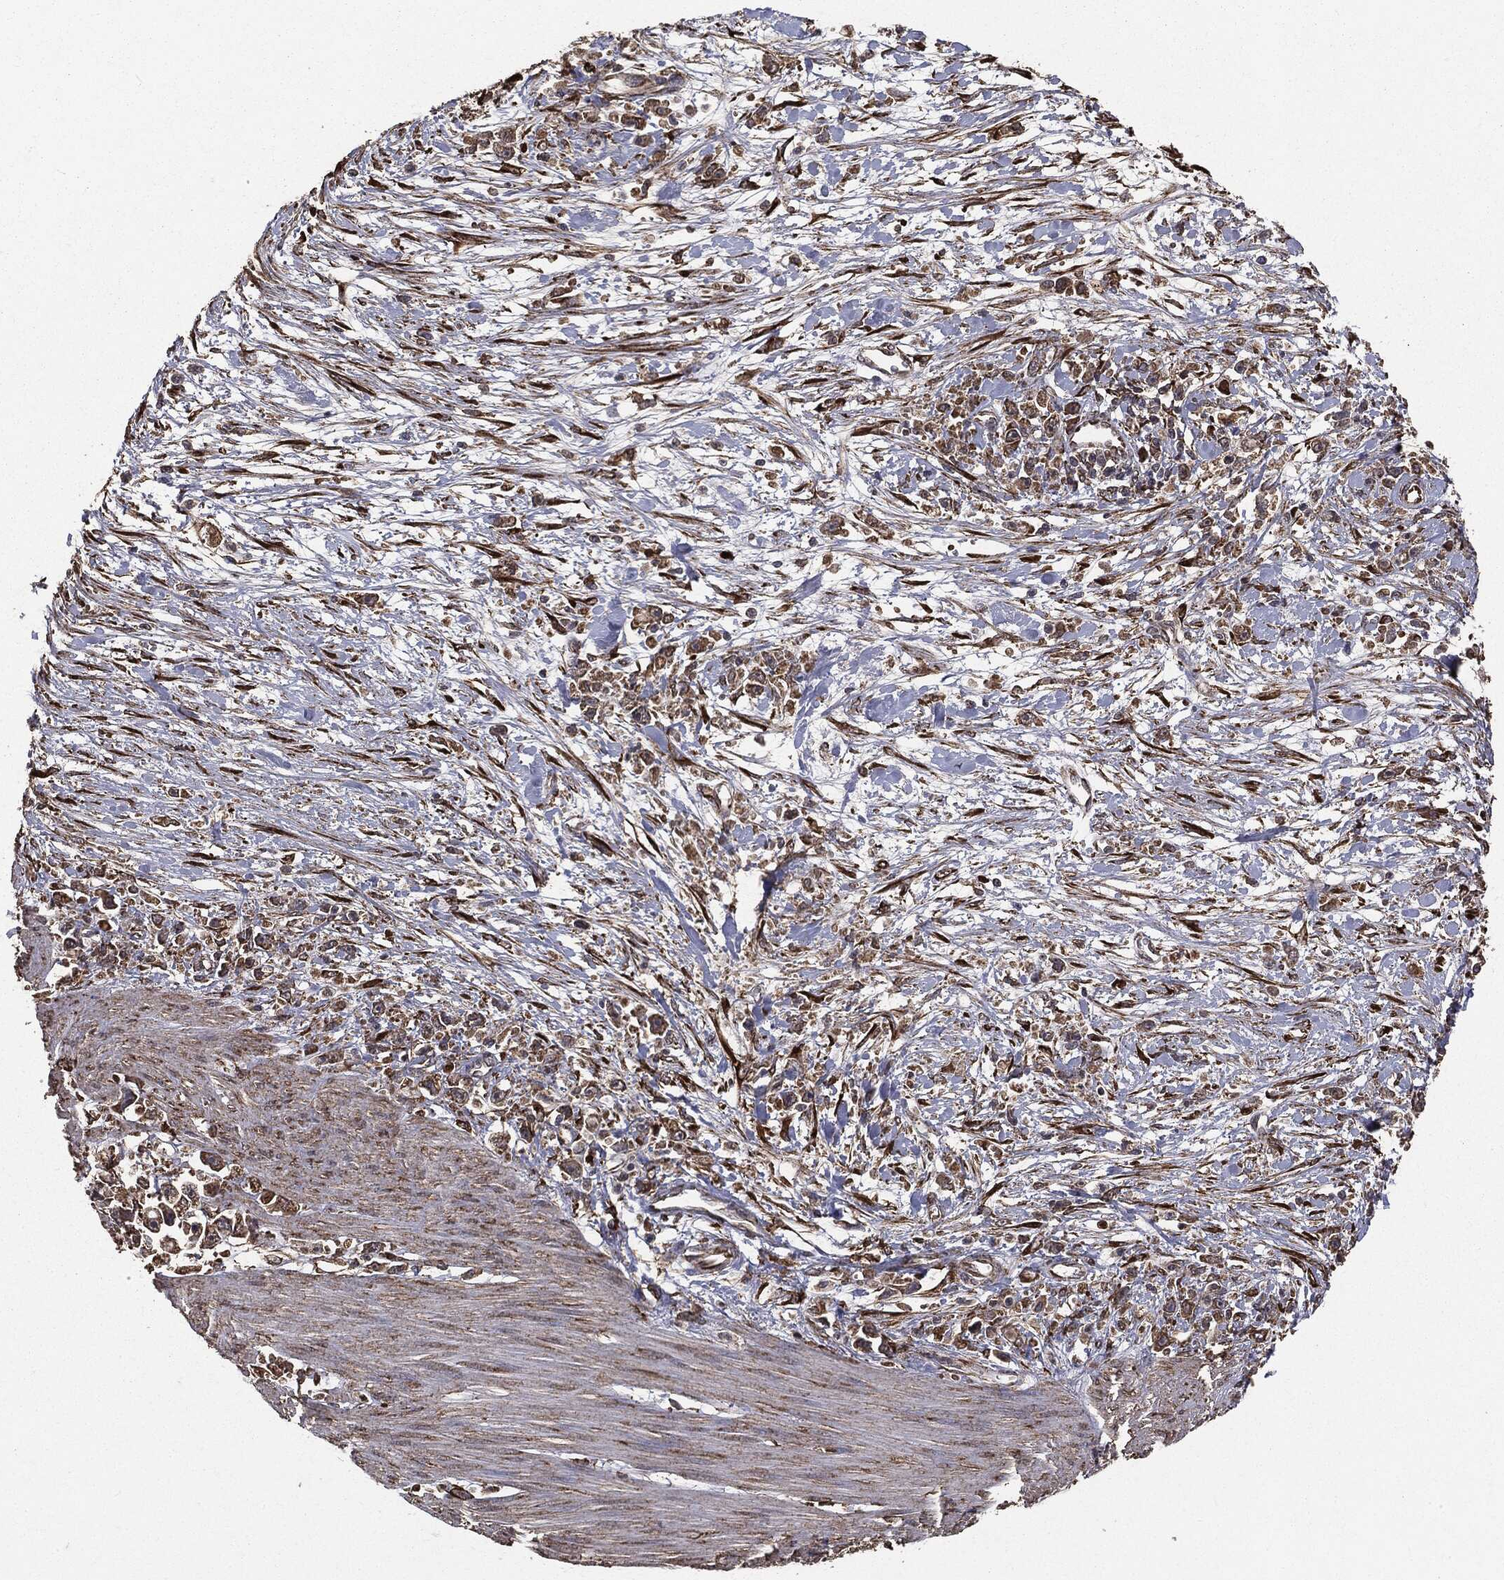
{"staining": {"intensity": "negative", "quantity": "none", "location": "none"}, "tissue": "stomach cancer", "cell_type": "Tumor cells", "image_type": "cancer", "snomed": [{"axis": "morphology", "description": "Adenocarcinoma, NOS"}, {"axis": "topography", "description": "Stomach"}], "caption": "The immunohistochemistry histopathology image has no significant expression in tumor cells of stomach cancer tissue.", "gene": "MTOR", "patient": {"sex": "female", "age": 59}}